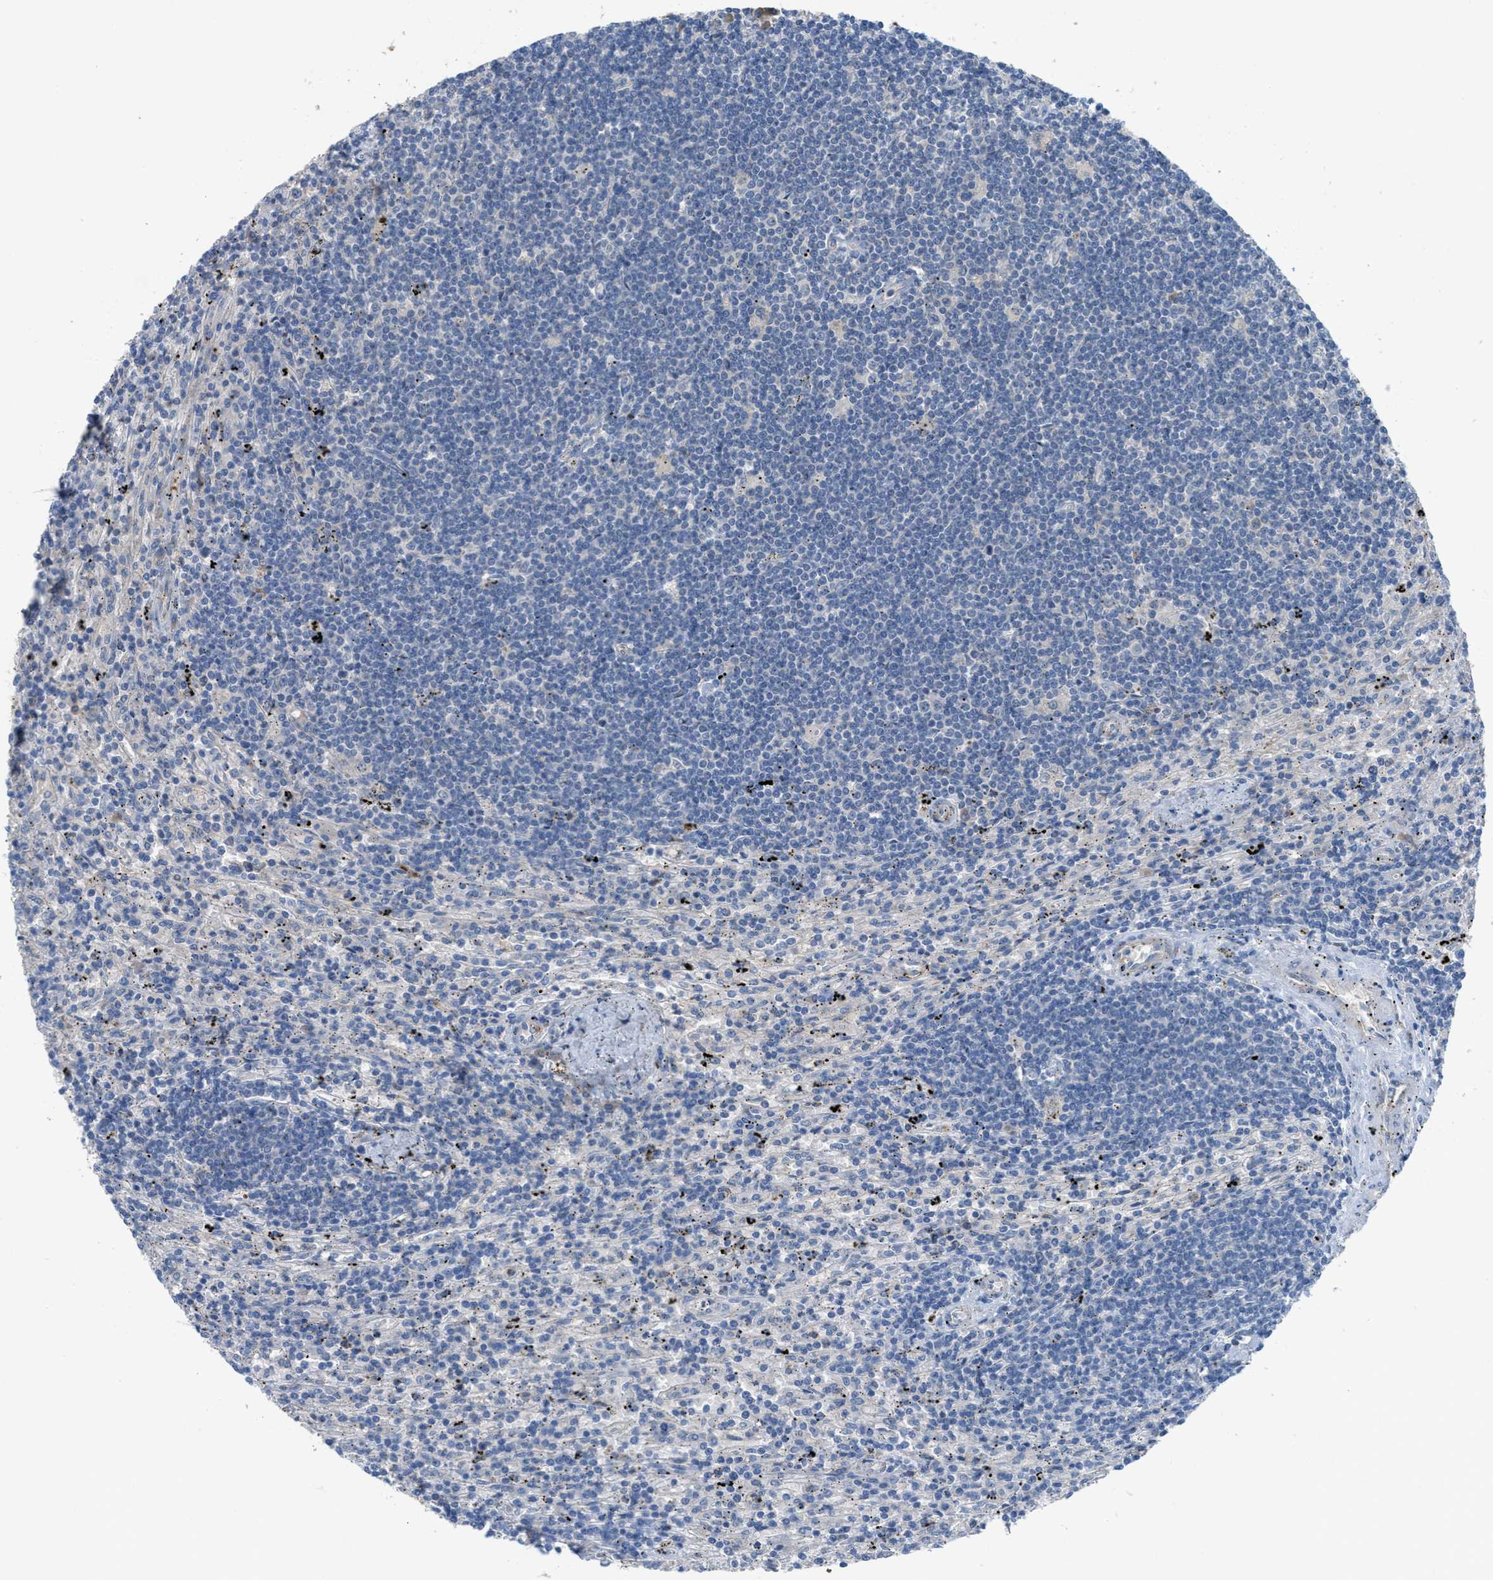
{"staining": {"intensity": "negative", "quantity": "none", "location": "none"}, "tissue": "lymphoma", "cell_type": "Tumor cells", "image_type": "cancer", "snomed": [{"axis": "morphology", "description": "Malignant lymphoma, non-Hodgkin's type, Low grade"}, {"axis": "topography", "description": "Spleen"}], "caption": "A histopathology image of lymphoma stained for a protein shows no brown staining in tumor cells.", "gene": "UBA5", "patient": {"sex": "male", "age": 76}}